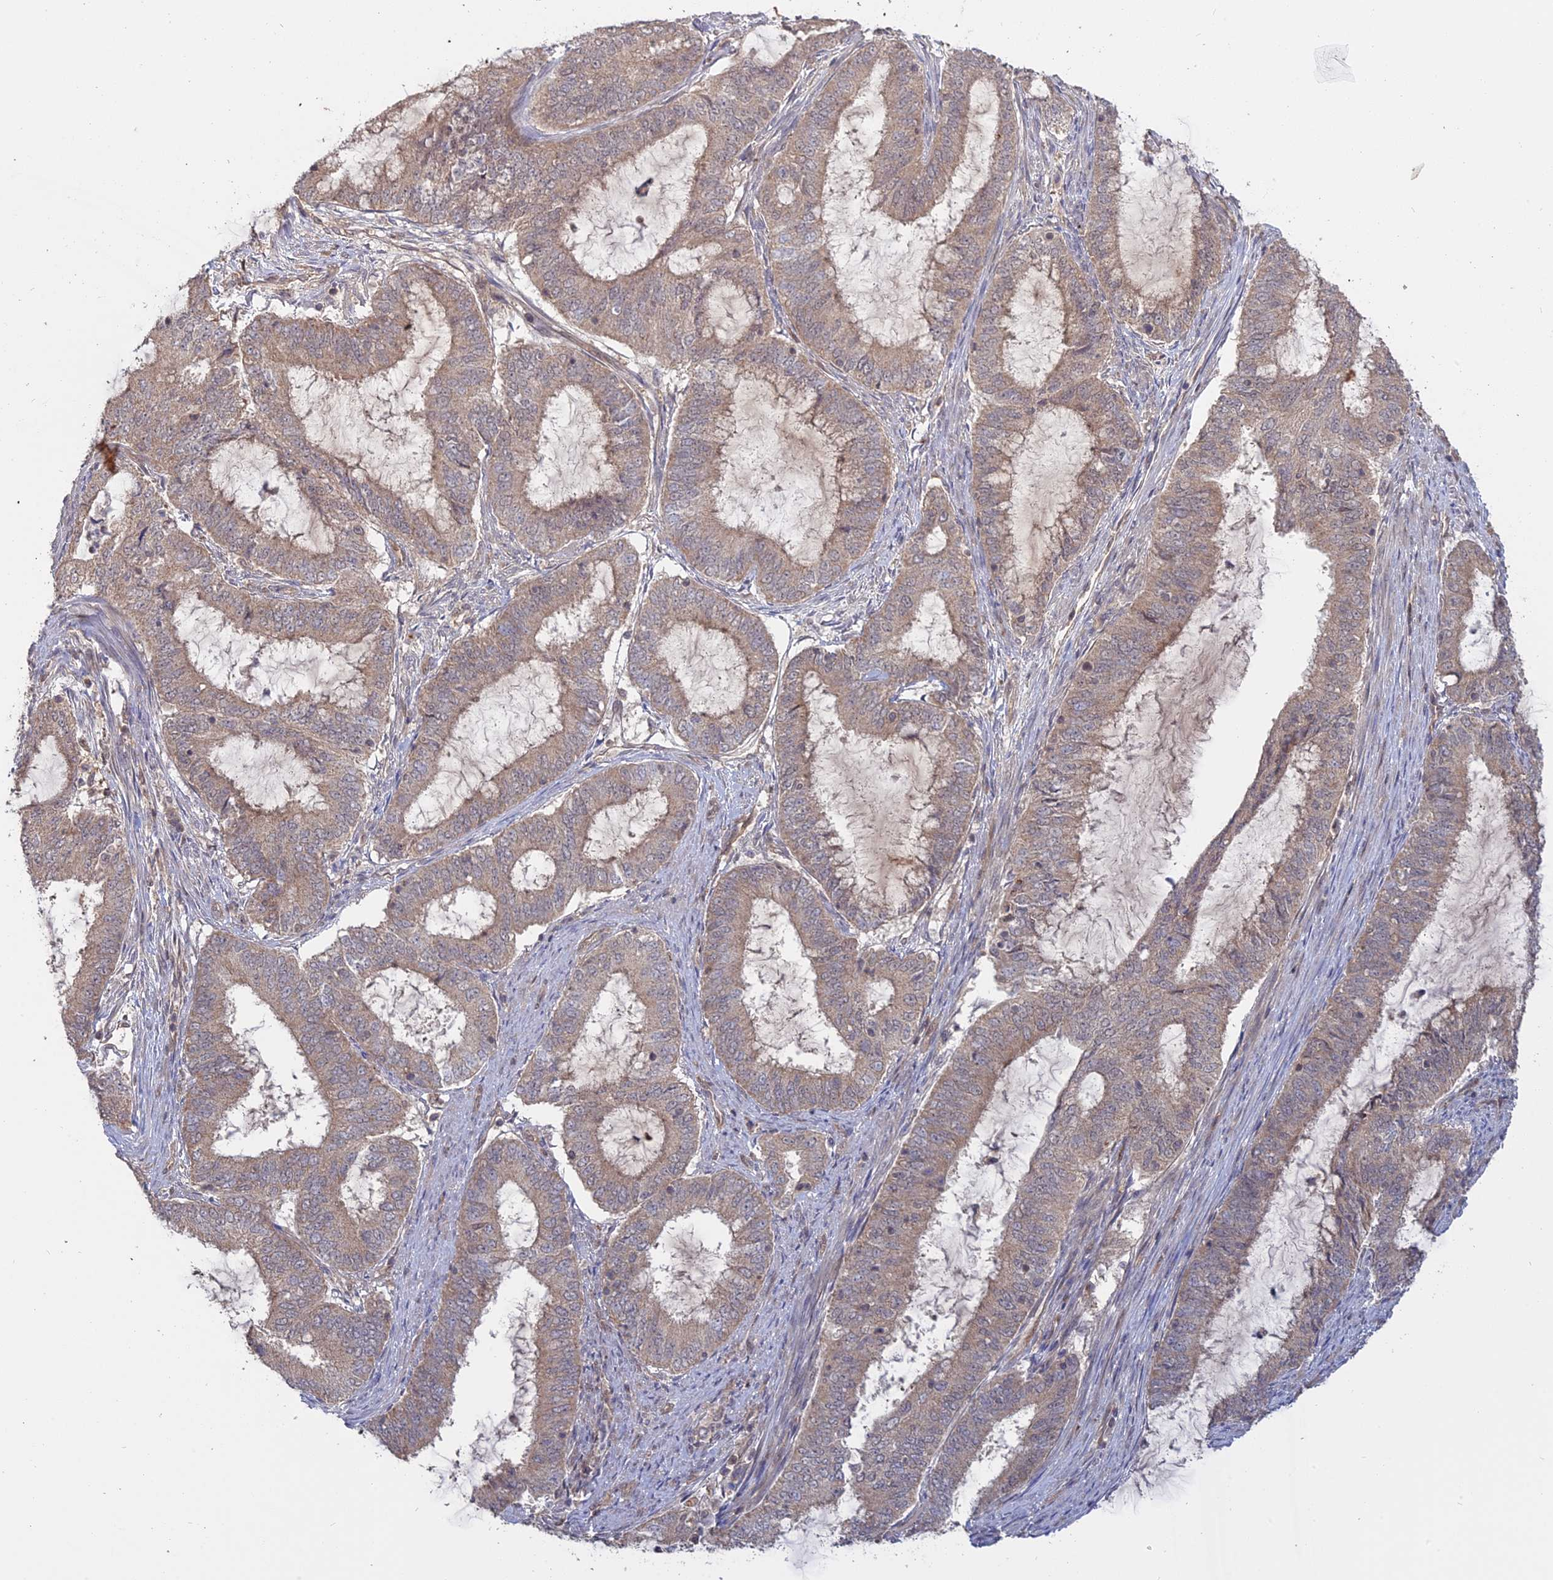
{"staining": {"intensity": "weak", "quantity": "25%-75%", "location": "cytoplasmic/membranous"}, "tissue": "endometrial cancer", "cell_type": "Tumor cells", "image_type": "cancer", "snomed": [{"axis": "morphology", "description": "Adenocarcinoma, NOS"}, {"axis": "topography", "description": "Endometrium"}], "caption": "Human endometrial cancer stained with a protein marker shows weak staining in tumor cells.", "gene": "PKIG", "patient": {"sex": "female", "age": 51}}